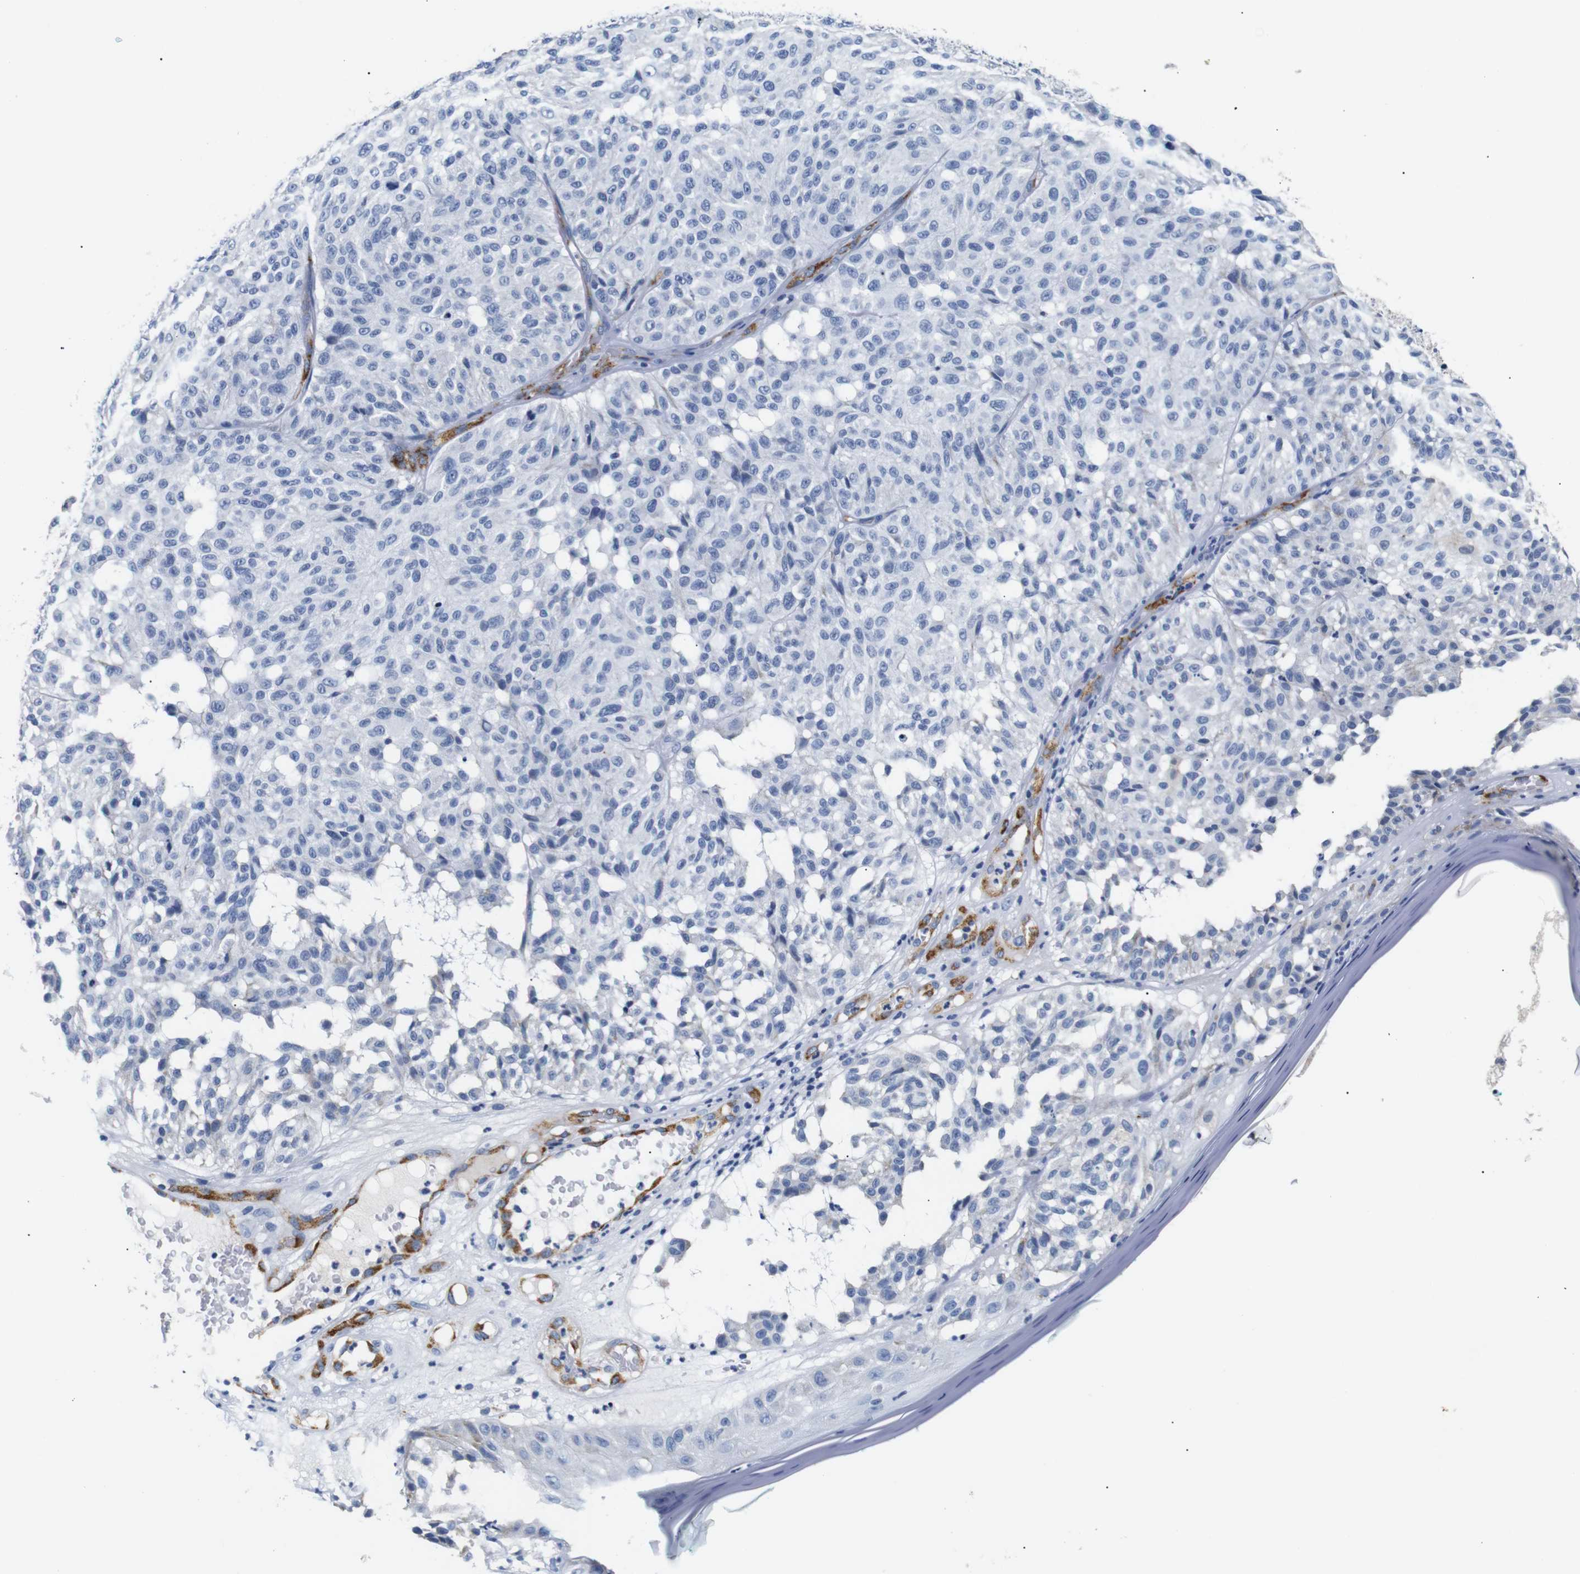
{"staining": {"intensity": "negative", "quantity": "none", "location": "none"}, "tissue": "melanoma", "cell_type": "Tumor cells", "image_type": "cancer", "snomed": [{"axis": "morphology", "description": "Malignant melanoma, NOS"}, {"axis": "topography", "description": "Skin"}], "caption": "The histopathology image displays no staining of tumor cells in melanoma.", "gene": "MUC4", "patient": {"sex": "female", "age": 46}}